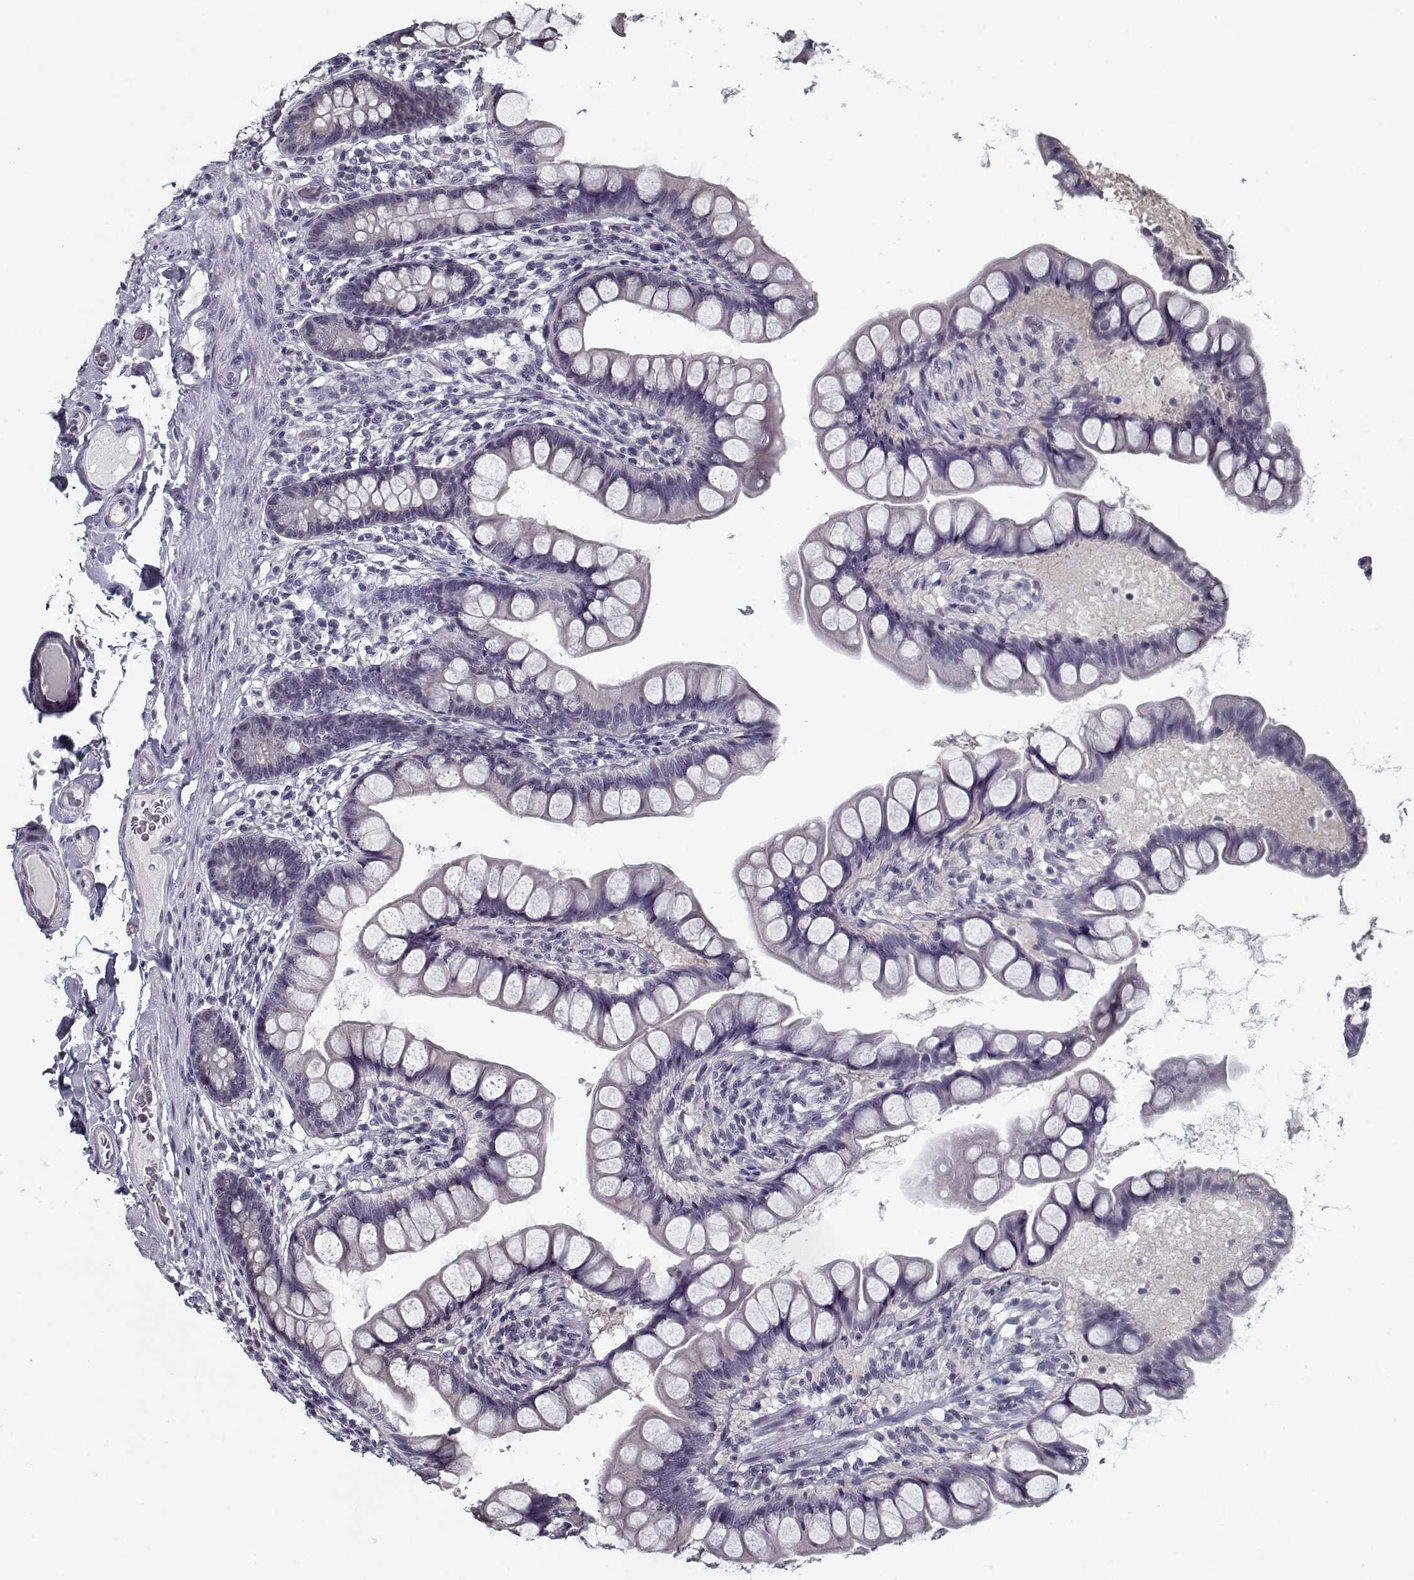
{"staining": {"intensity": "negative", "quantity": "none", "location": "none"}, "tissue": "small intestine", "cell_type": "Glandular cells", "image_type": "normal", "snomed": [{"axis": "morphology", "description": "Normal tissue, NOS"}, {"axis": "topography", "description": "Small intestine"}], "caption": "Immunohistochemical staining of benign small intestine exhibits no significant staining in glandular cells. Brightfield microscopy of immunohistochemistry stained with DAB (3,3'-diaminobenzidine) (brown) and hematoxylin (blue), captured at high magnification.", "gene": "TESPA1", "patient": {"sex": "male", "age": 70}}